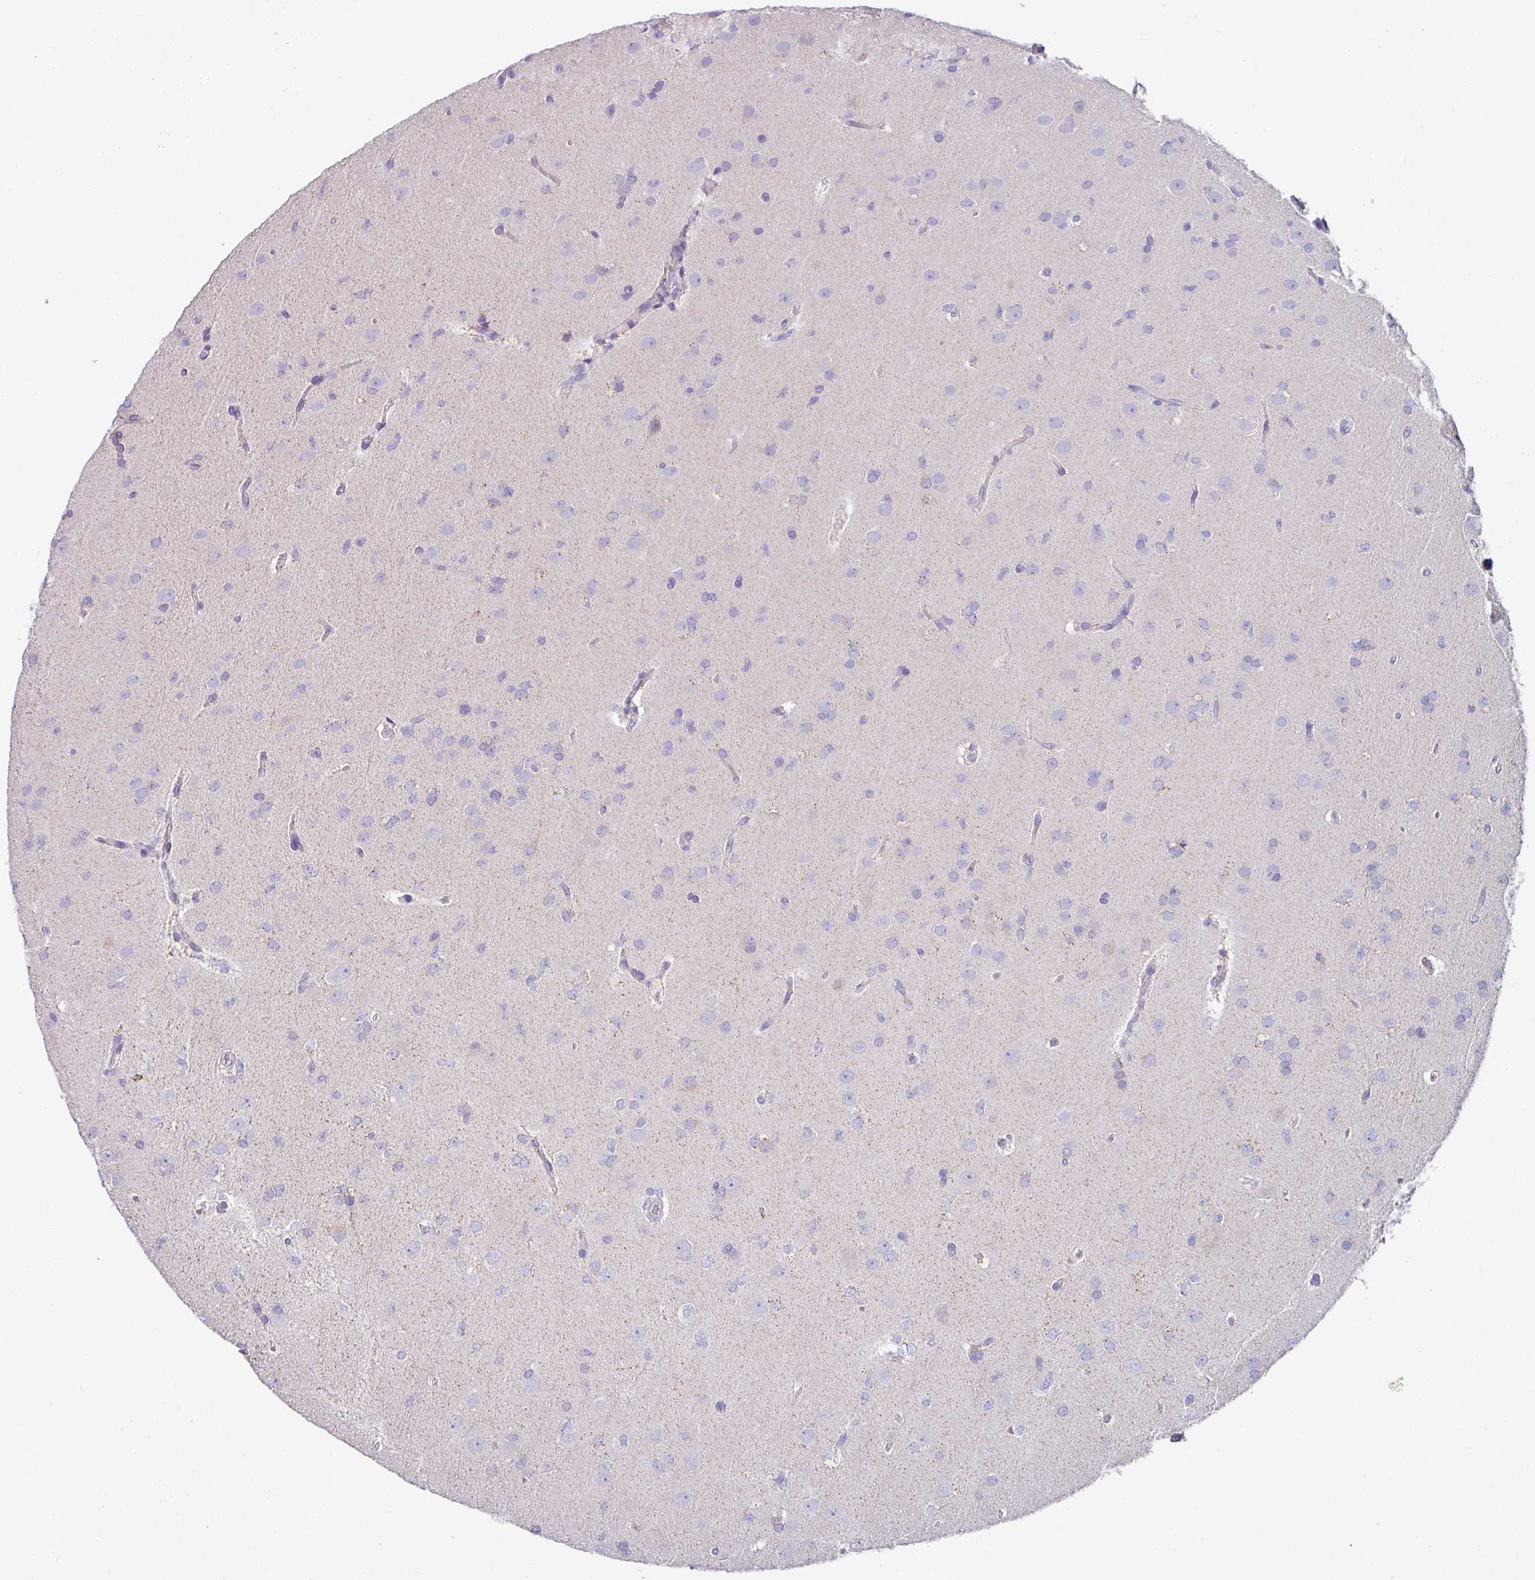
{"staining": {"intensity": "negative", "quantity": "none", "location": "none"}, "tissue": "glioma", "cell_type": "Tumor cells", "image_type": "cancer", "snomed": [{"axis": "morphology", "description": "Glioma, malignant, Low grade"}, {"axis": "topography", "description": "Brain"}], "caption": "This is a histopathology image of IHC staining of glioma, which shows no expression in tumor cells.", "gene": "RGS16", "patient": {"sex": "female", "age": 33}}